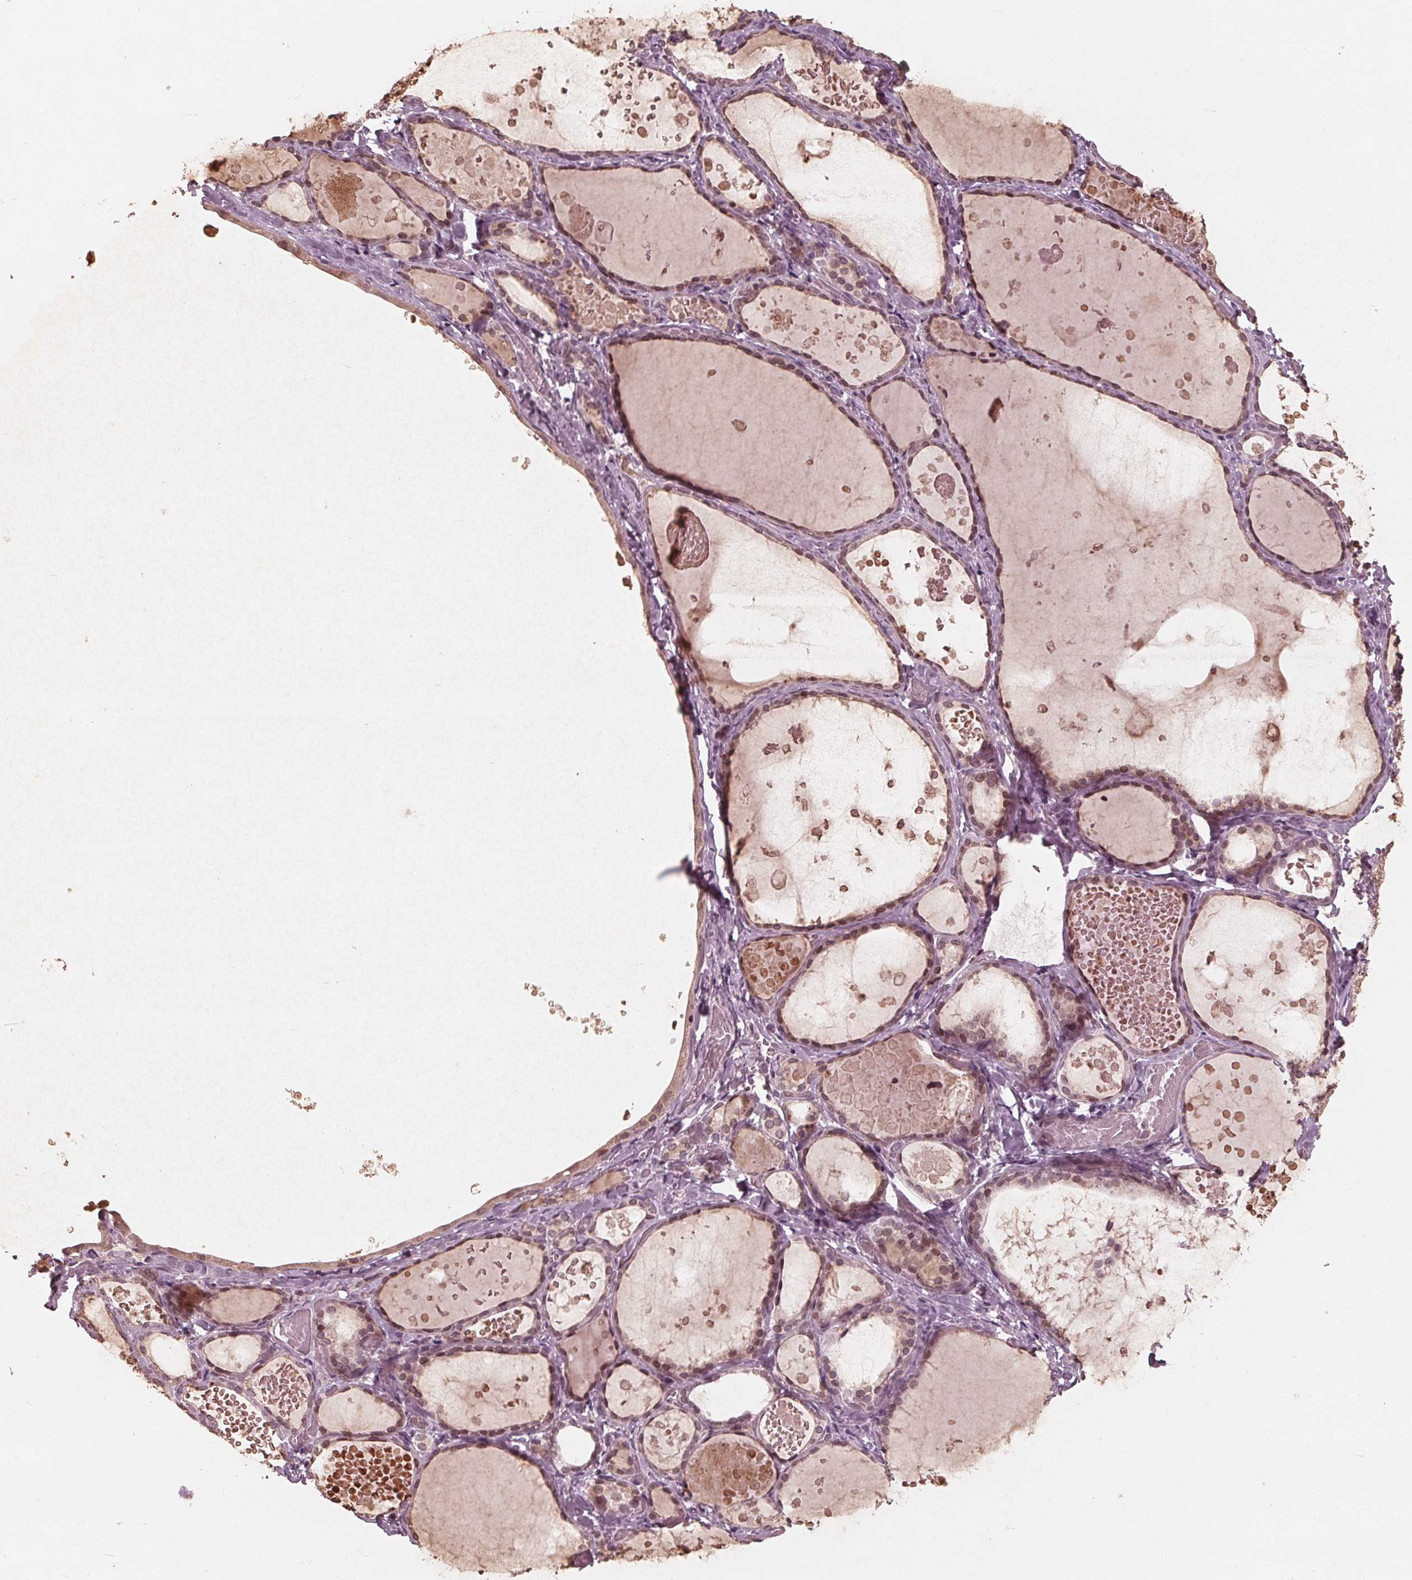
{"staining": {"intensity": "moderate", "quantity": "25%-75%", "location": "nuclear"}, "tissue": "thyroid gland", "cell_type": "Glandular cells", "image_type": "normal", "snomed": [{"axis": "morphology", "description": "Normal tissue, NOS"}, {"axis": "topography", "description": "Thyroid gland"}], "caption": "Glandular cells show medium levels of moderate nuclear positivity in approximately 25%-75% of cells in normal human thyroid gland. The protein of interest is shown in brown color, while the nuclei are stained blue.", "gene": "NUP210", "patient": {"sex": "female", "age": 56}}